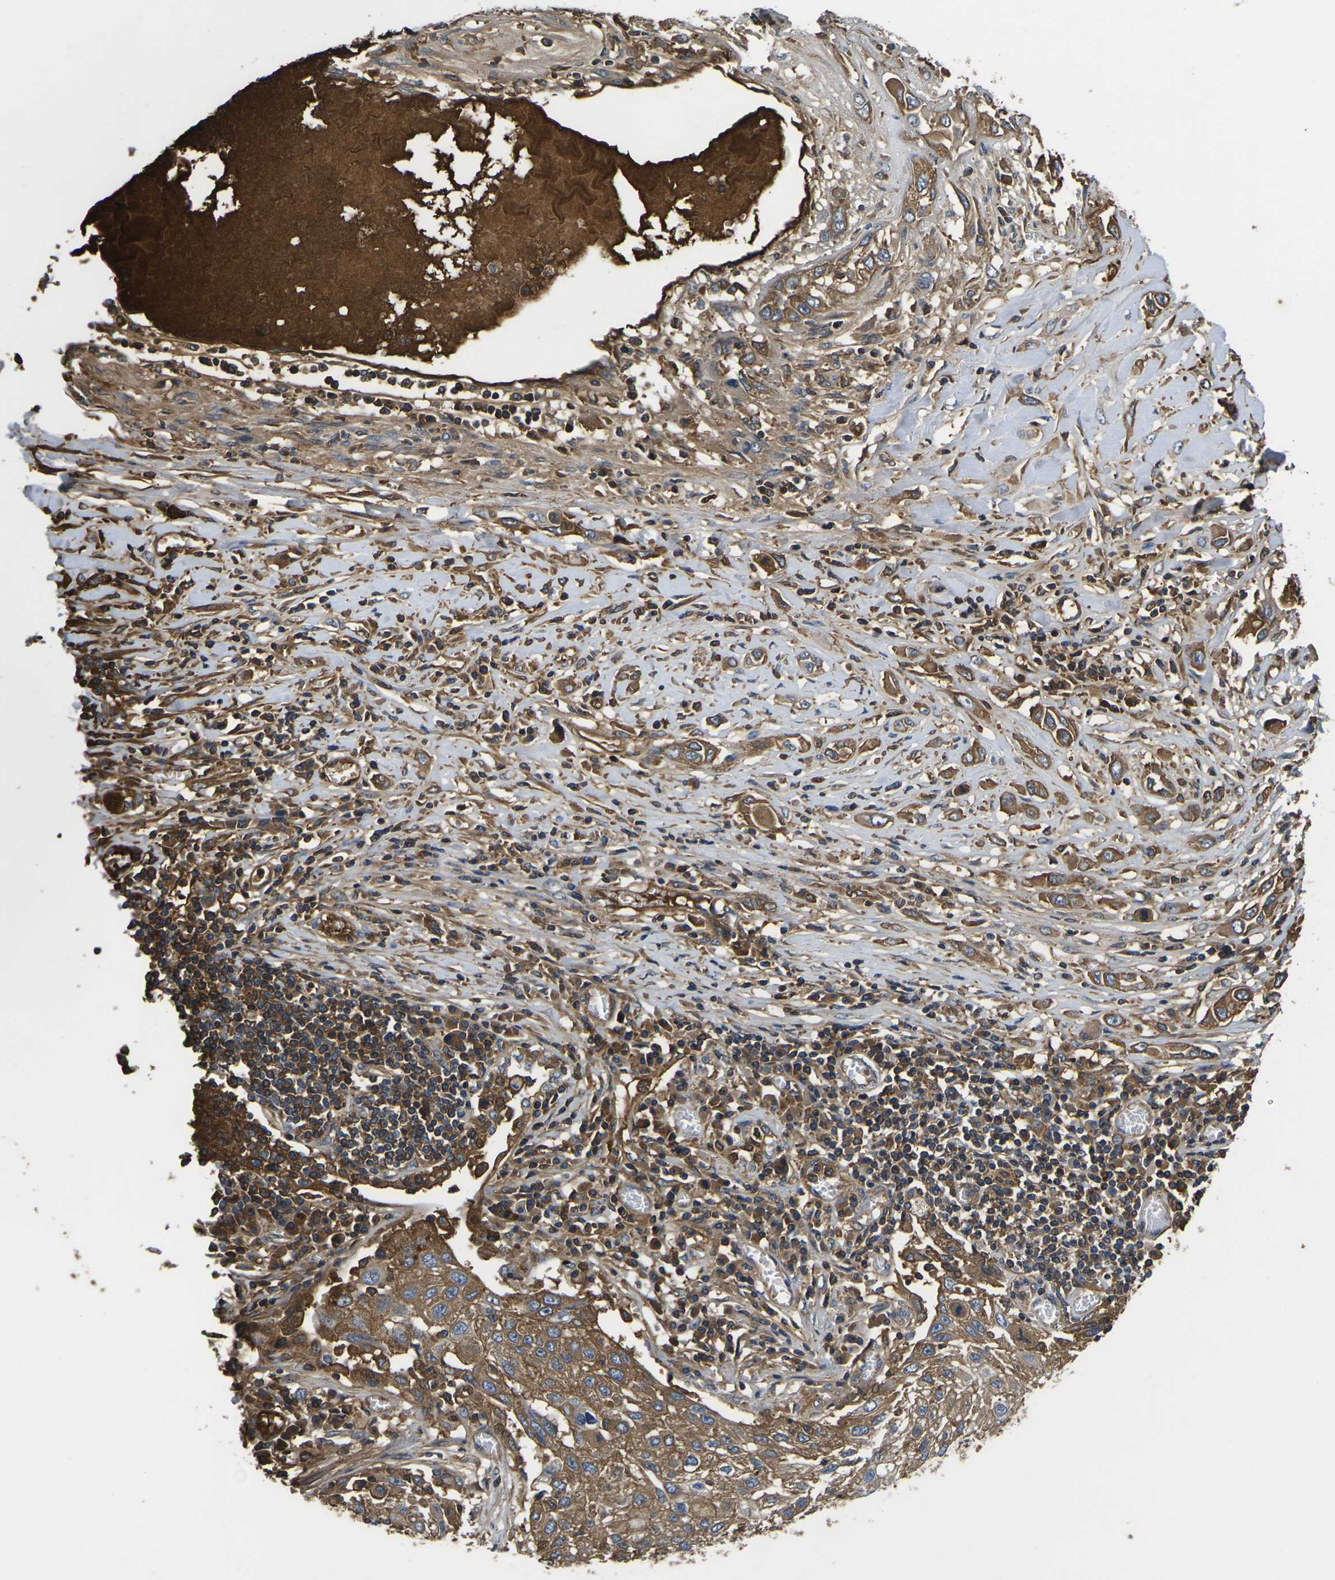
{"staining": {"intensity": "moderate", "quantity": ">75%", "location": "cytoplasmic/membranous"}, "tissue": "lung cancer", "cell_type": "Tumor cells", "image_type": "cancer", "snomed": [{"axis": "morphology", "description": "Squamous cell carcinoma, NOS"}, {"axis": "topography", "description": "Lung"}], "caption": "An image of lung cancer stained for a protein displays moderate cytoplasmic/membranous brown staining in tumor cells.", "gene": "HSPG2", "patient": {"sex": "male", "age": 71}}